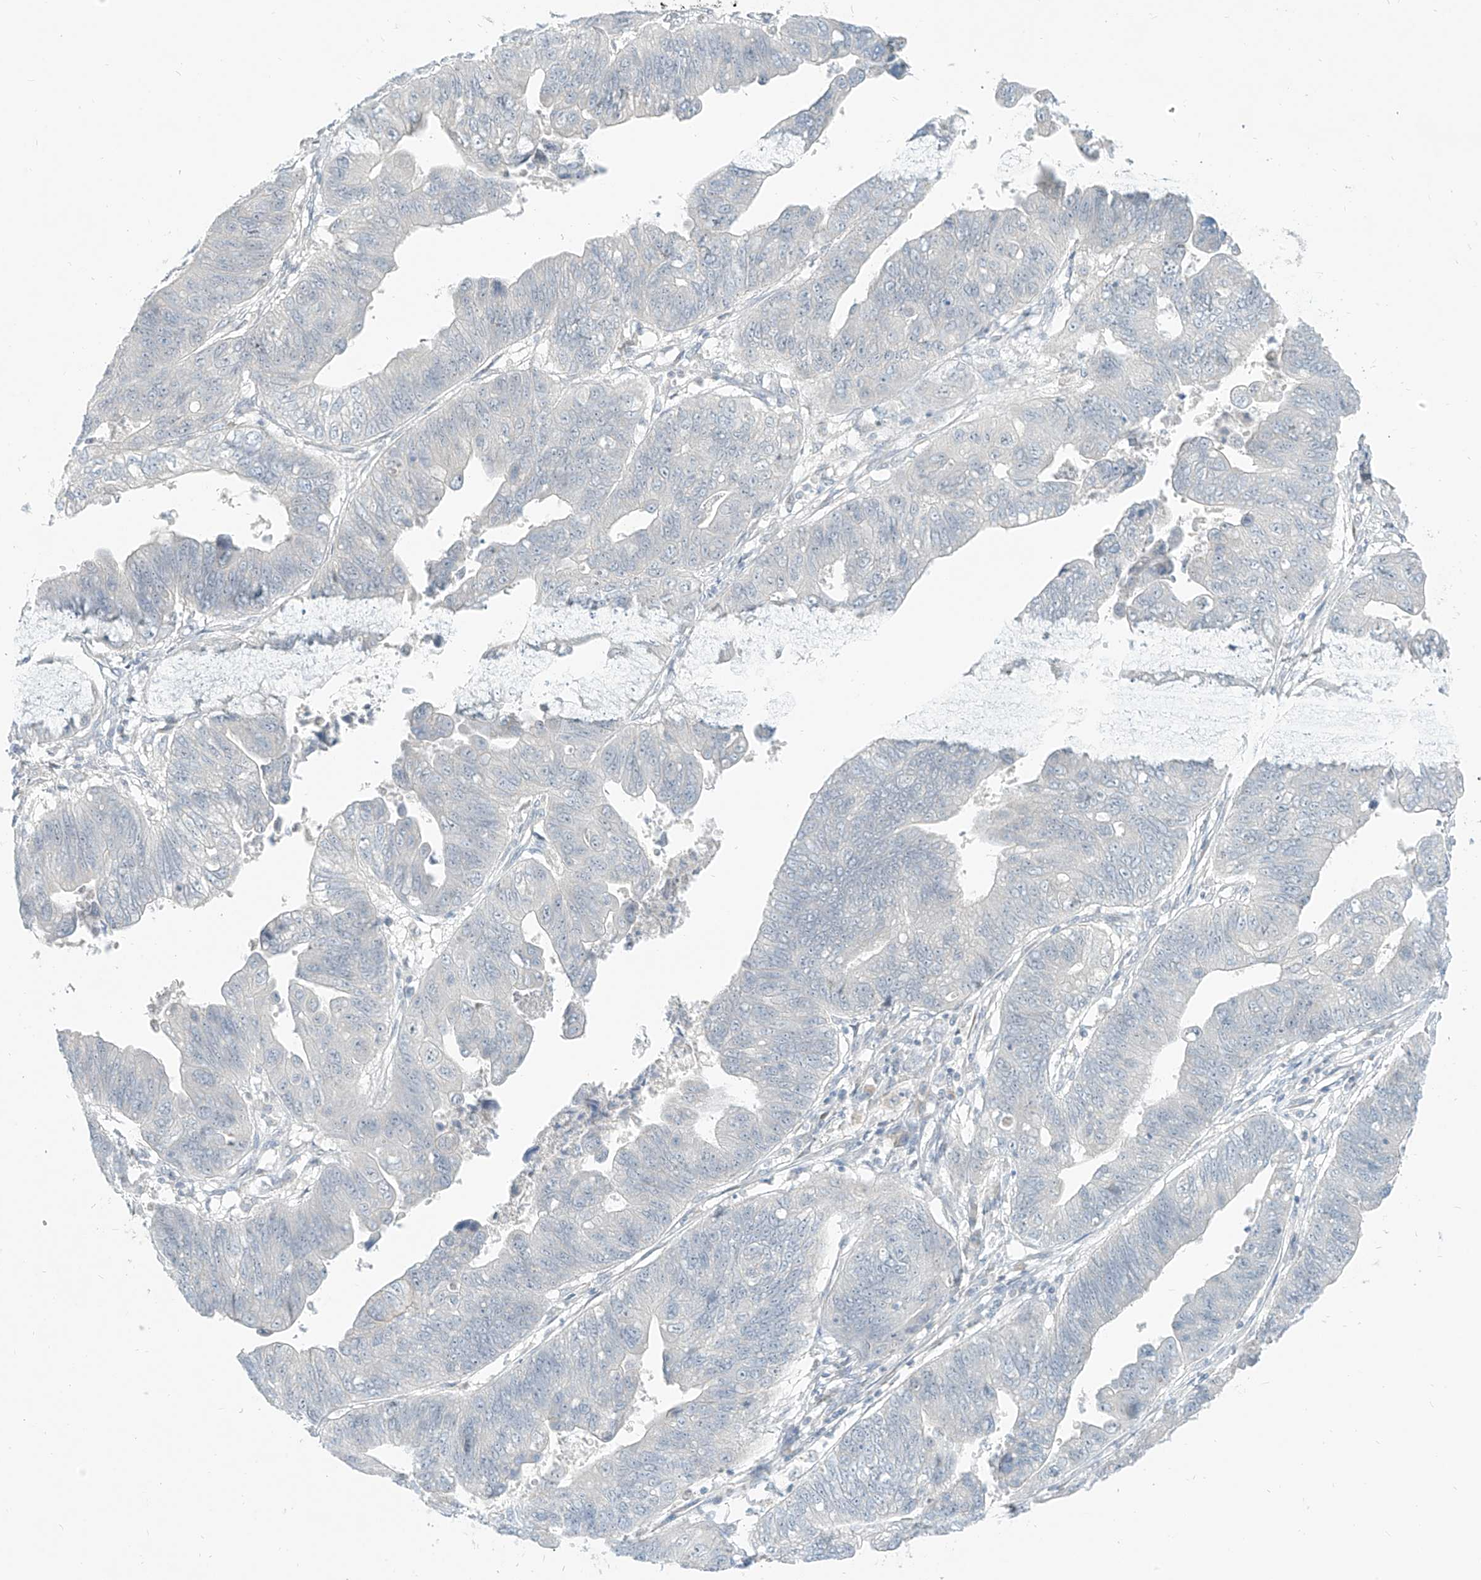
{"staining": {"intensity": "negative", "quantity": "none", "location": "none"}, "tissue": "stomach cancer", "cell_type": "Tumor cells", "image_type": "cancer", "snomed": [{"axis": "morphology", "description": "Adenocarcinoma, NOS"}, {"axis": "topography", "description": "Stomach"}], "caption": "Micrograph shows no protein staining in tumor cells of adenocarcinoma (stomach) tissue.", "gene": "C2orf42", "patient": {"sex": "male", "age": 59}}